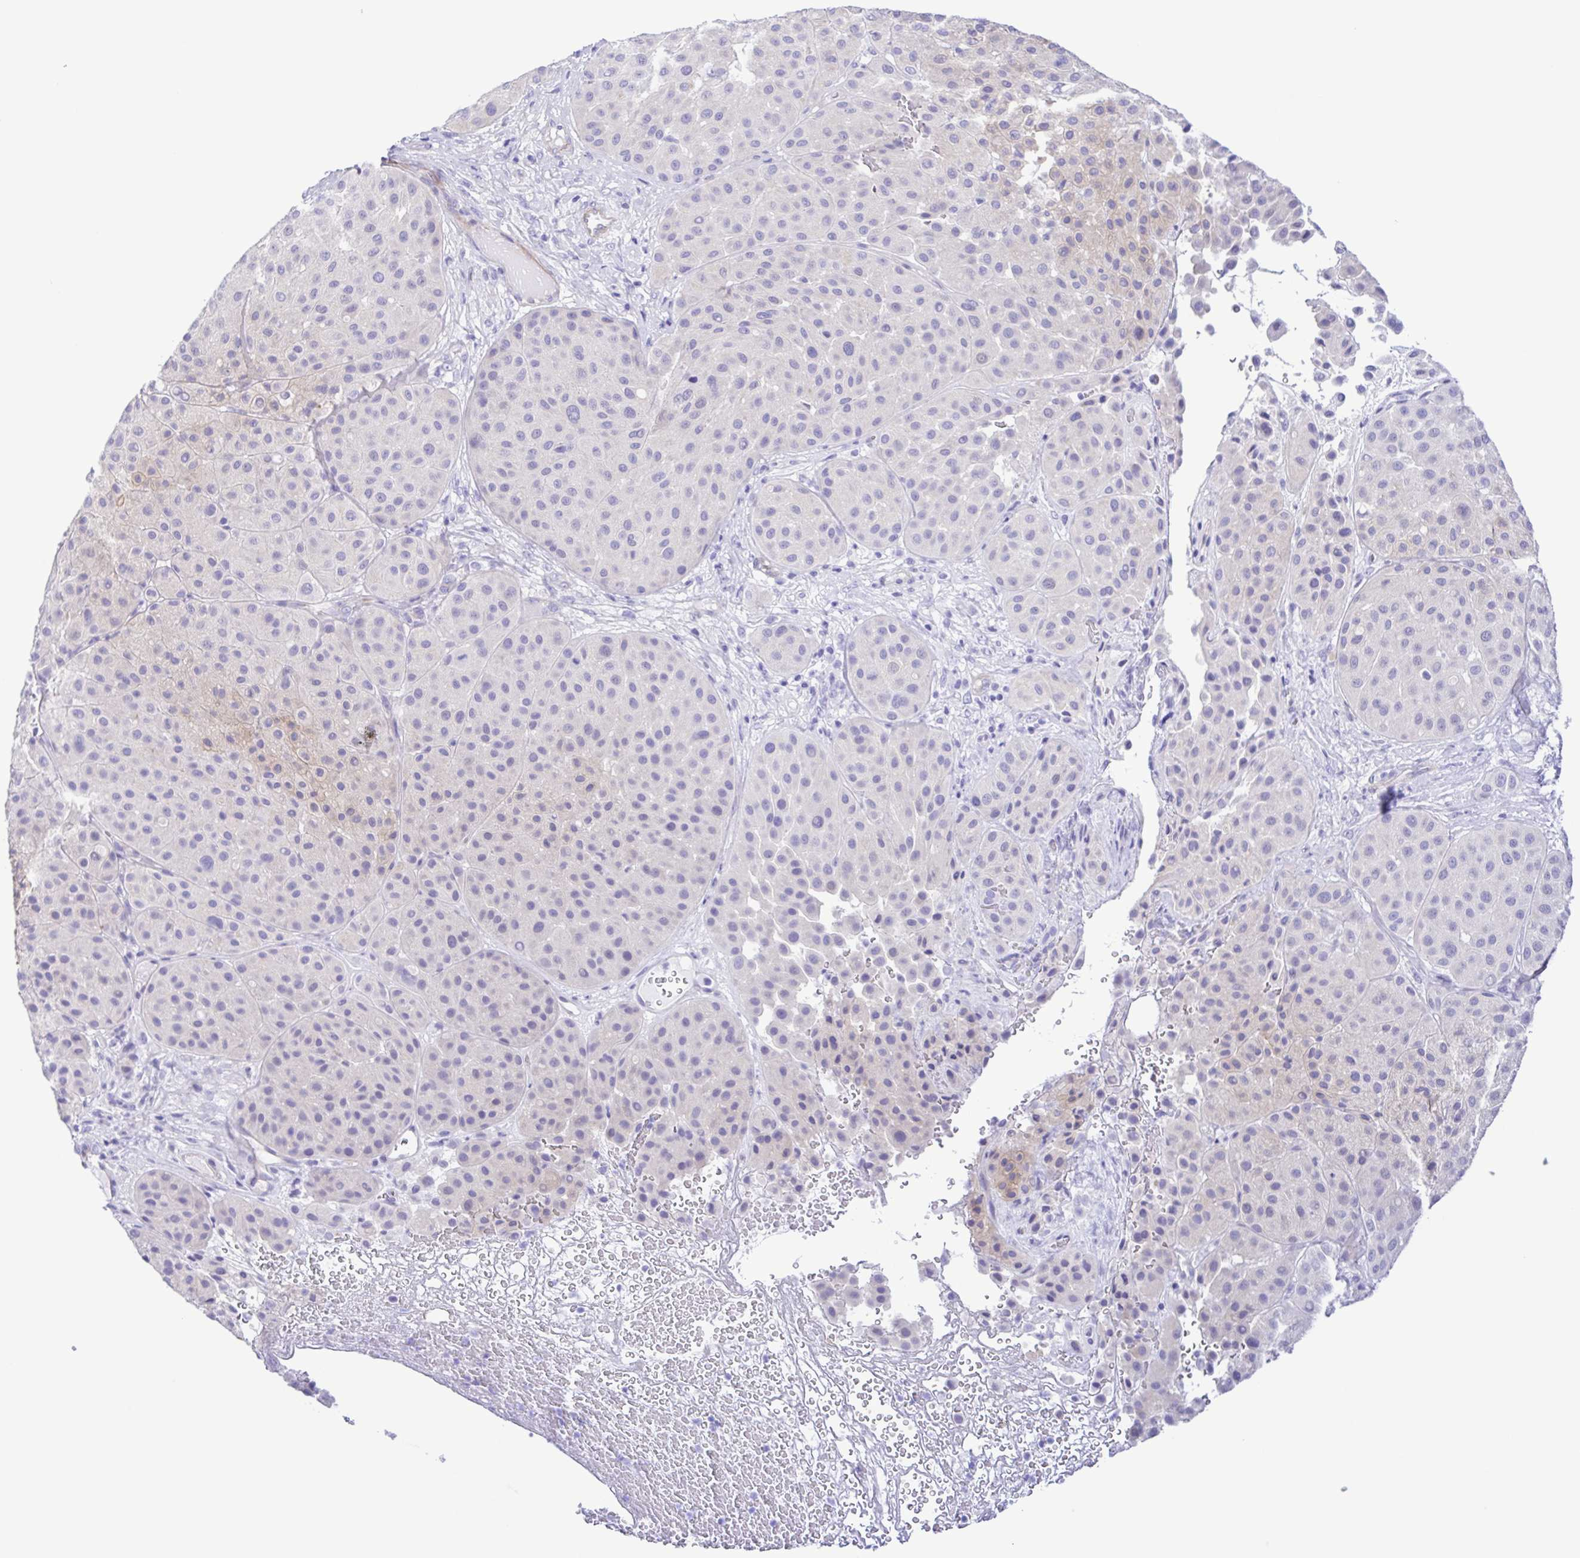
{"staining": {"intensity": "negative", "quantity": "none", "location": "none"}, "tissue": "melanoma", "cell_type": "Tumor cells", "image_type": "cancer", "snomed": [{"axis": "morphology", "description": "Malignant melanoma, Metastatic site"}, {"axis": "topography", "description": "Smooth muscle"}], "caption": "The image shows no significant expression in tumor cells of malignant melanoma (metastatic site).", "gene": "CYP11A1", "patient": {"sex": "male", "age": 41}}